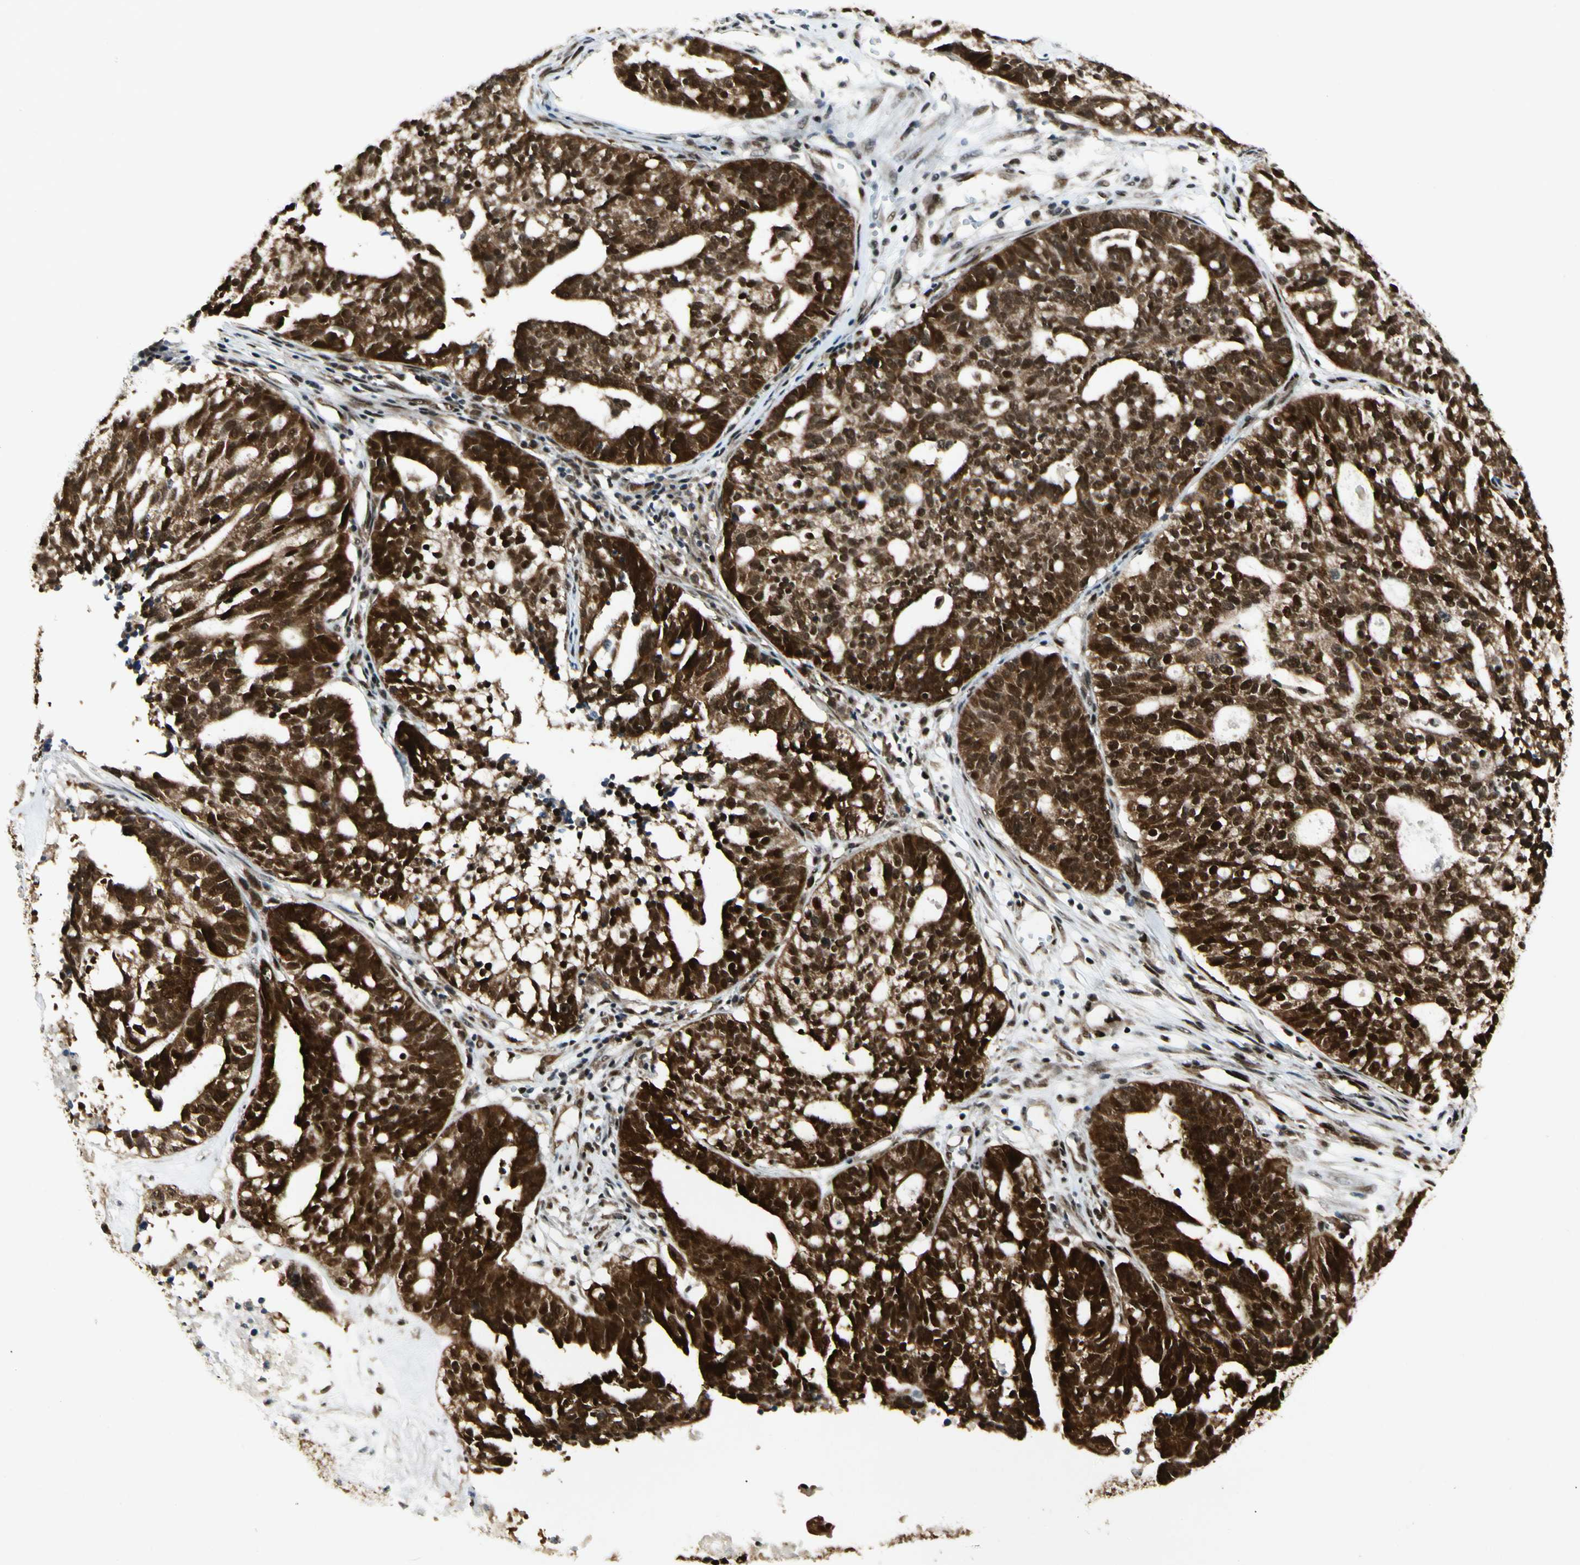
{"staining": {"intensity": "strong", "quantity": ">75%", "location": "cytoplasmic/membranous,nuclear"}, "tissue": "ovarian cancer", "cell_type": "Tumor cells", "image_type": "cancer", "snomed": [{"axis": "morphology", "description": "Cystadenocarcinoma, serous, NOS"}, {"axis": "topography", "description": "Ovary"}], "caption": "Ovarian cancer (serous cystadenocarcinoma) tissue shows strong cytoplasmic/membranous and nuclear expression in about >75% of tumor cells, visualized by immunohistochemistry.", "gene": "FUS", "patient": {"sex": "female", "age": 59}}